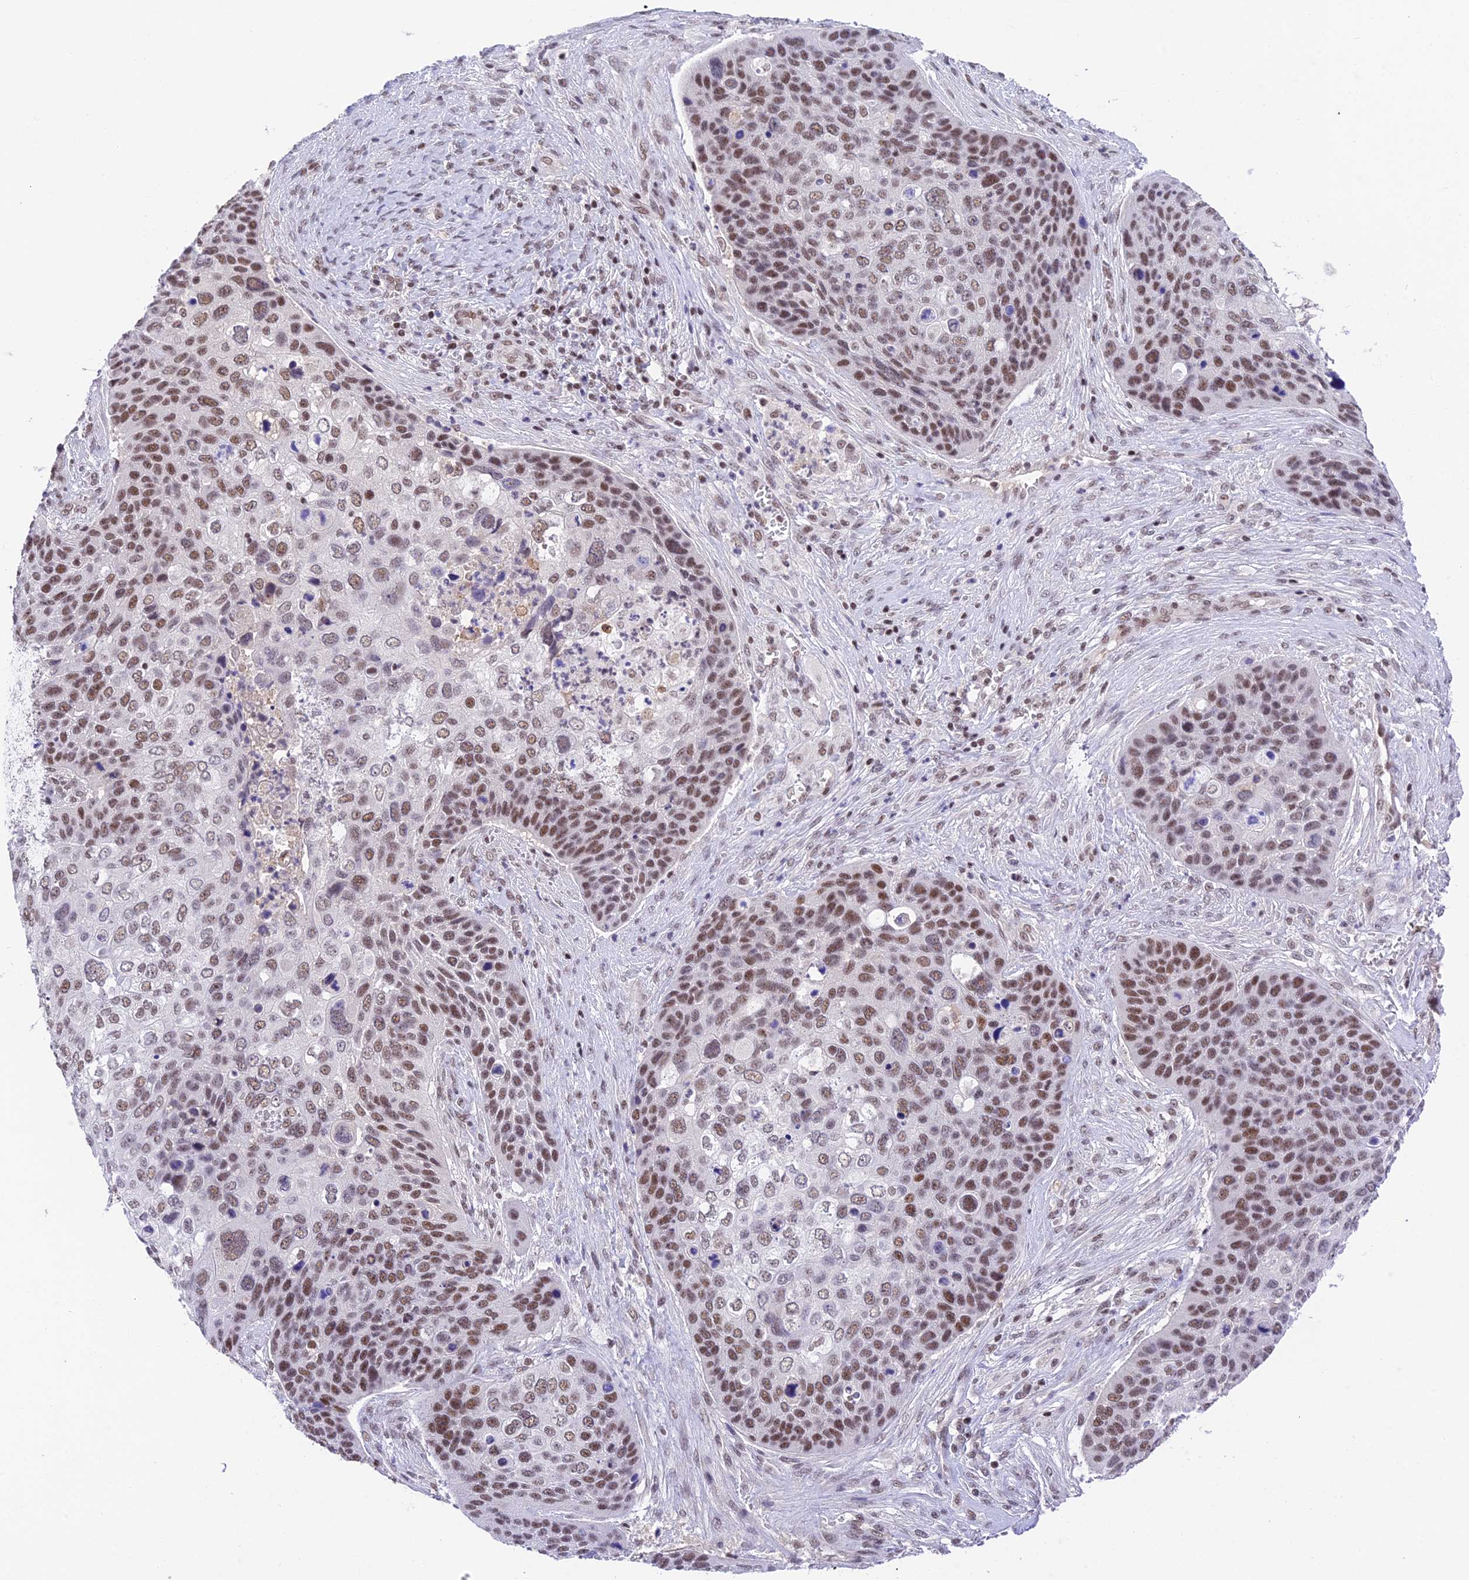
{"staining": {"intensity": "strong", "quantity": "25%-75%", "location": "nuclear"}, "tissue": "skin cancer", "cell_type": "Tumor cells", "image_type": "cancer", "snomed": [{"axis": "morphology", "description": "Basal cell carcinoma"}, {"axis": "topography", "description": "Skin"}], "caption": "A high-resolution micrograph shows IHC staining of skin basal cell carcinoma, which exhibits strong nuclear staining in approximately 25%-75% of tumor cells.", "gene": "THAP11", "patient": {"sex": "female", "age": 74}}